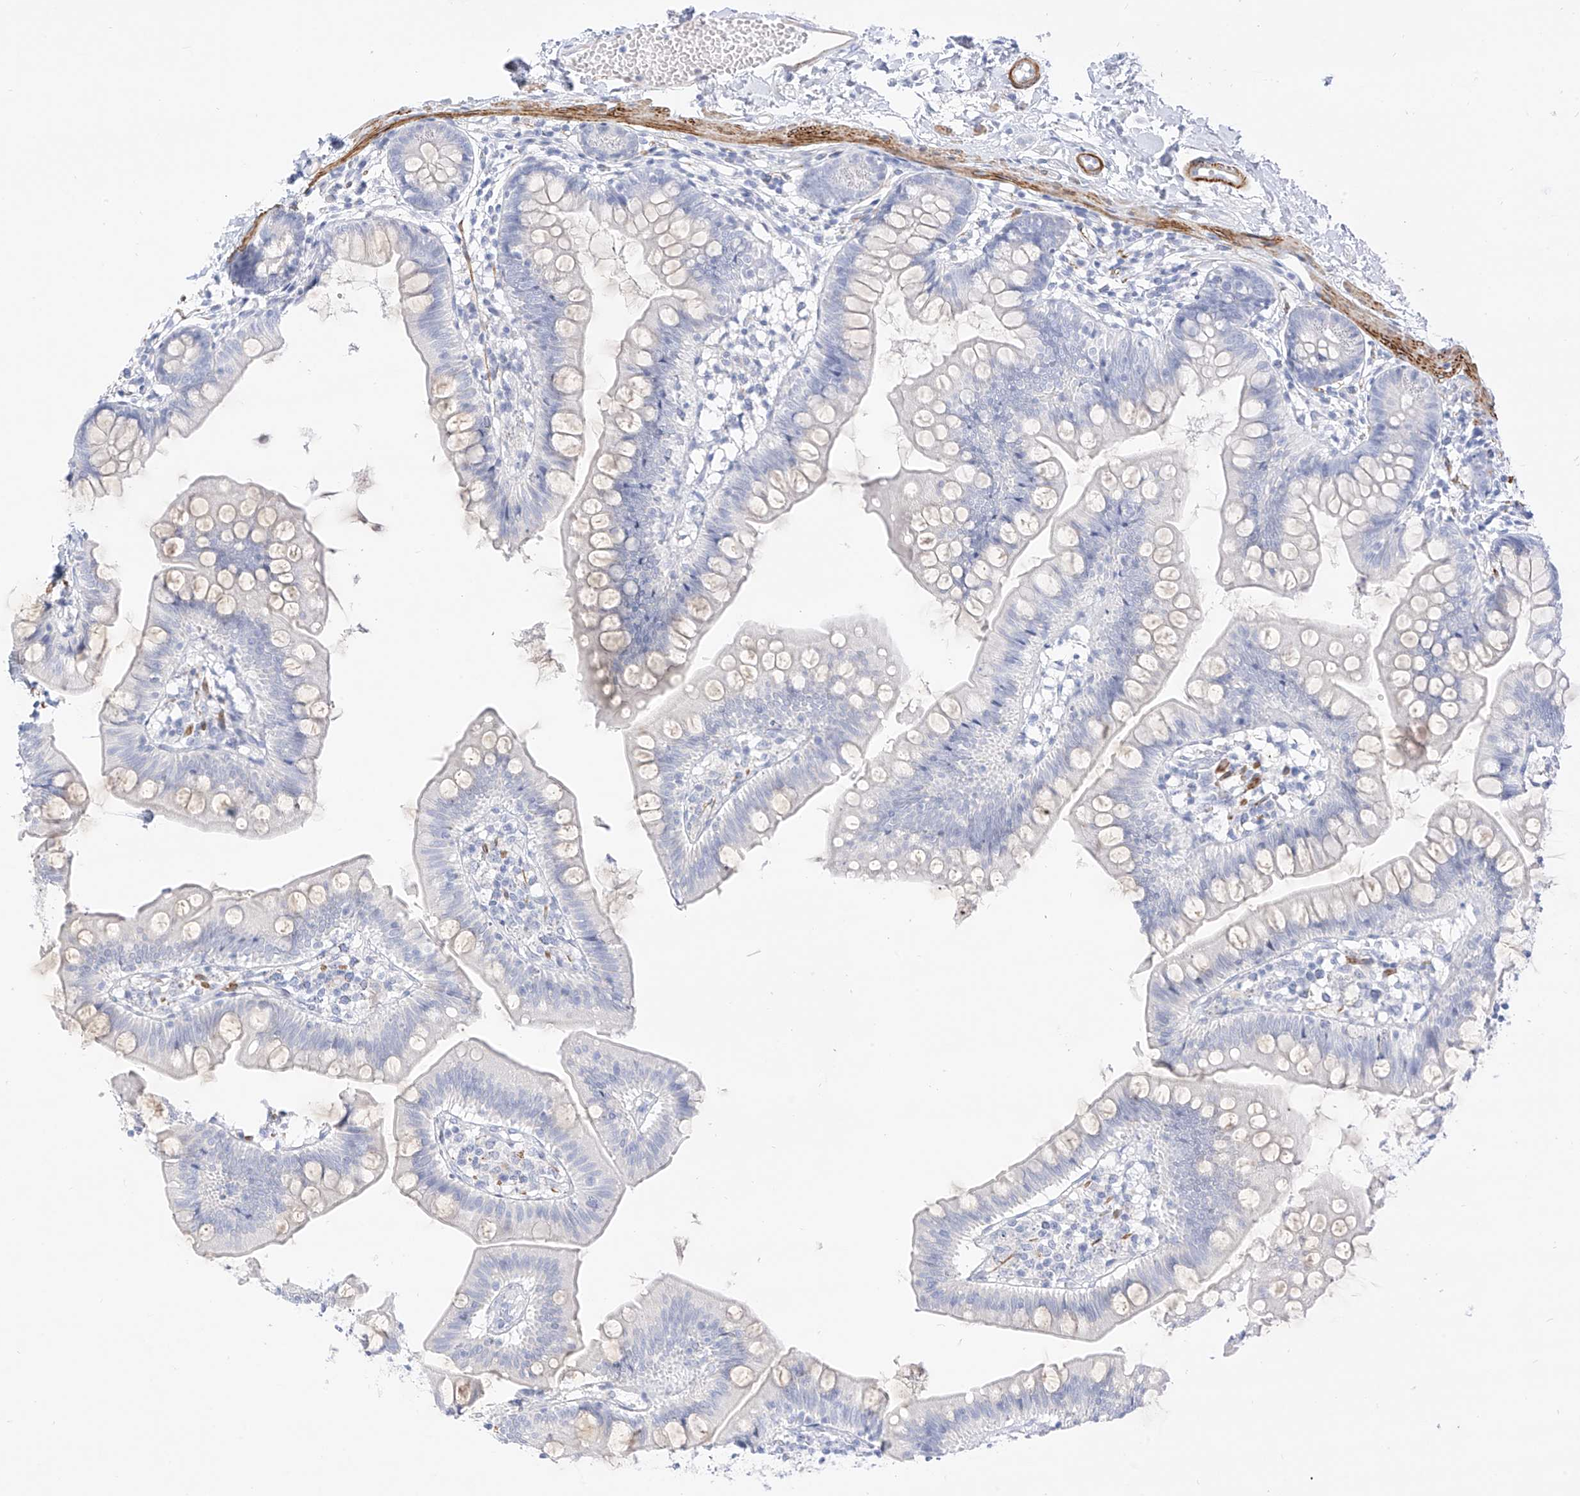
{"staining": {"intensity": "negative", "quantity": "none", "location": "none"}, "tissue": "small intestine", "cell_type": "Glandular cells", "image_type": "normal", "snomed": [{"axis": "morphology", "description": "Normal tissue, NOS"}, {"axis": "topography", "description": "Small intestine"}], "caption": "This is an immunohistochemistry (IHC) micrograph of unremarkable human small intestine. There is no positivity in glandular cells.", "gene": "ST3GAL5", "patient": {"sex": "male", "age": 7}}